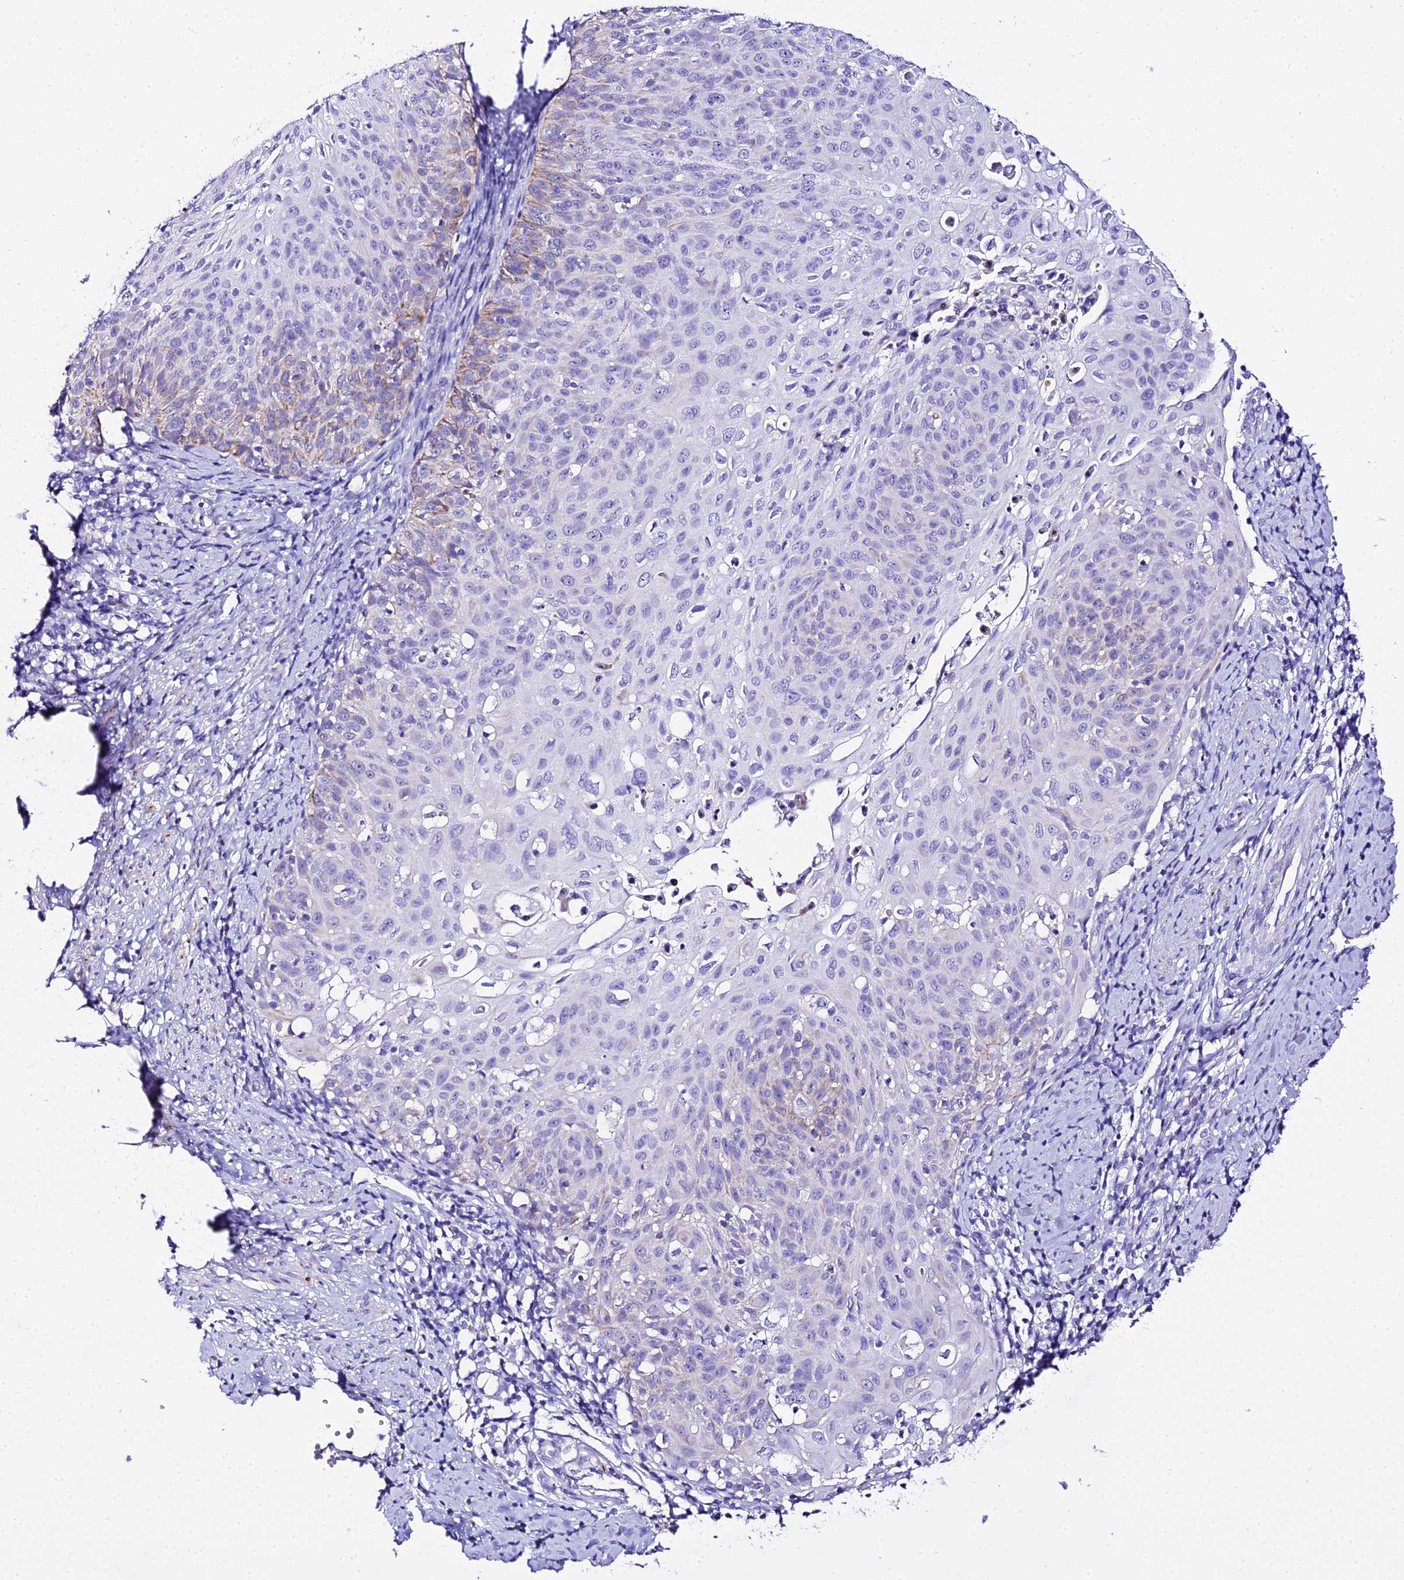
{"staining": {"intensity": "moderate", "quantity": "<25%", "location": "cytoplasmic/membranous"}, "tissue": "cervical cancer", "cell_type": "Tumor cells", "image_type": "cancer", "snomed": [{"axis": "morphology", "description": "Squamous cell carcinoma, NOS"}, {"axis": "topography", "description": "Cervix"}], "caption": "Human cervical cancer (squamous cell carcinoma) stained for a protein (brown) displays moderate cytoplasmic/membranous positive expression in approximately <25% of tumor cells.", "gene": "DEFB106A", "patient": {"sex": "female", "age": 70}}